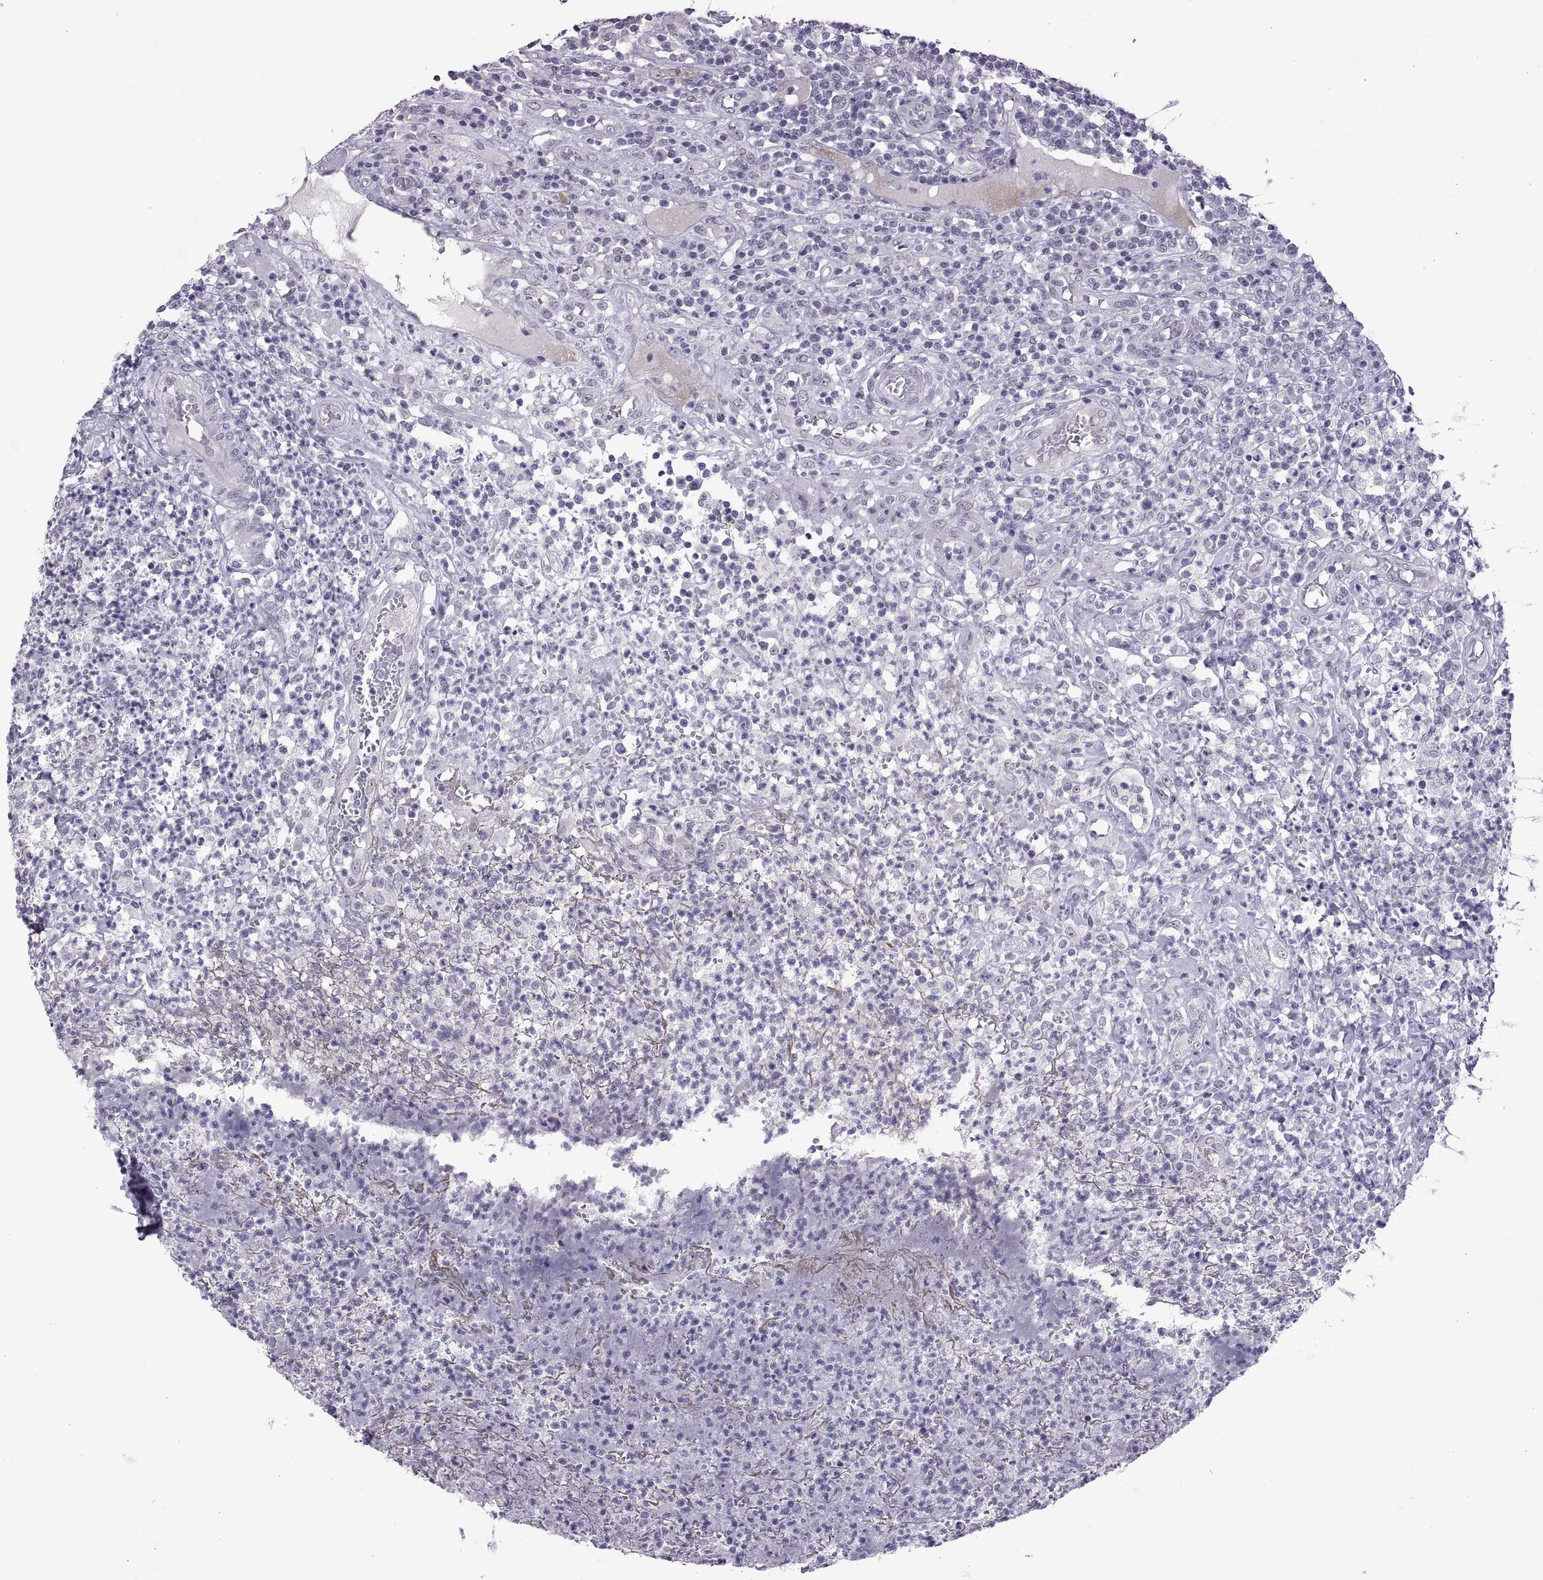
{"staining": {"intensity": "negative", "quantity": "none", "location": "none"}, "tissue": "appendix", "cell_type": "Glandular cells", "image_type": "normal", "snomed": [{"axis": "morphology", "description": "Normal tissue, NOS"}, {"axis": "morphology", "description": "Inflammation, NOS"}, {"axis": "topography", "description": "Appendix"}], "caption": "Appendix stained for a protein using immunohistochemistry (IHC) demonstrates no expression glandular cells.", "gene": "KRT77", "patient": {"sex": "male", "age": 16}}